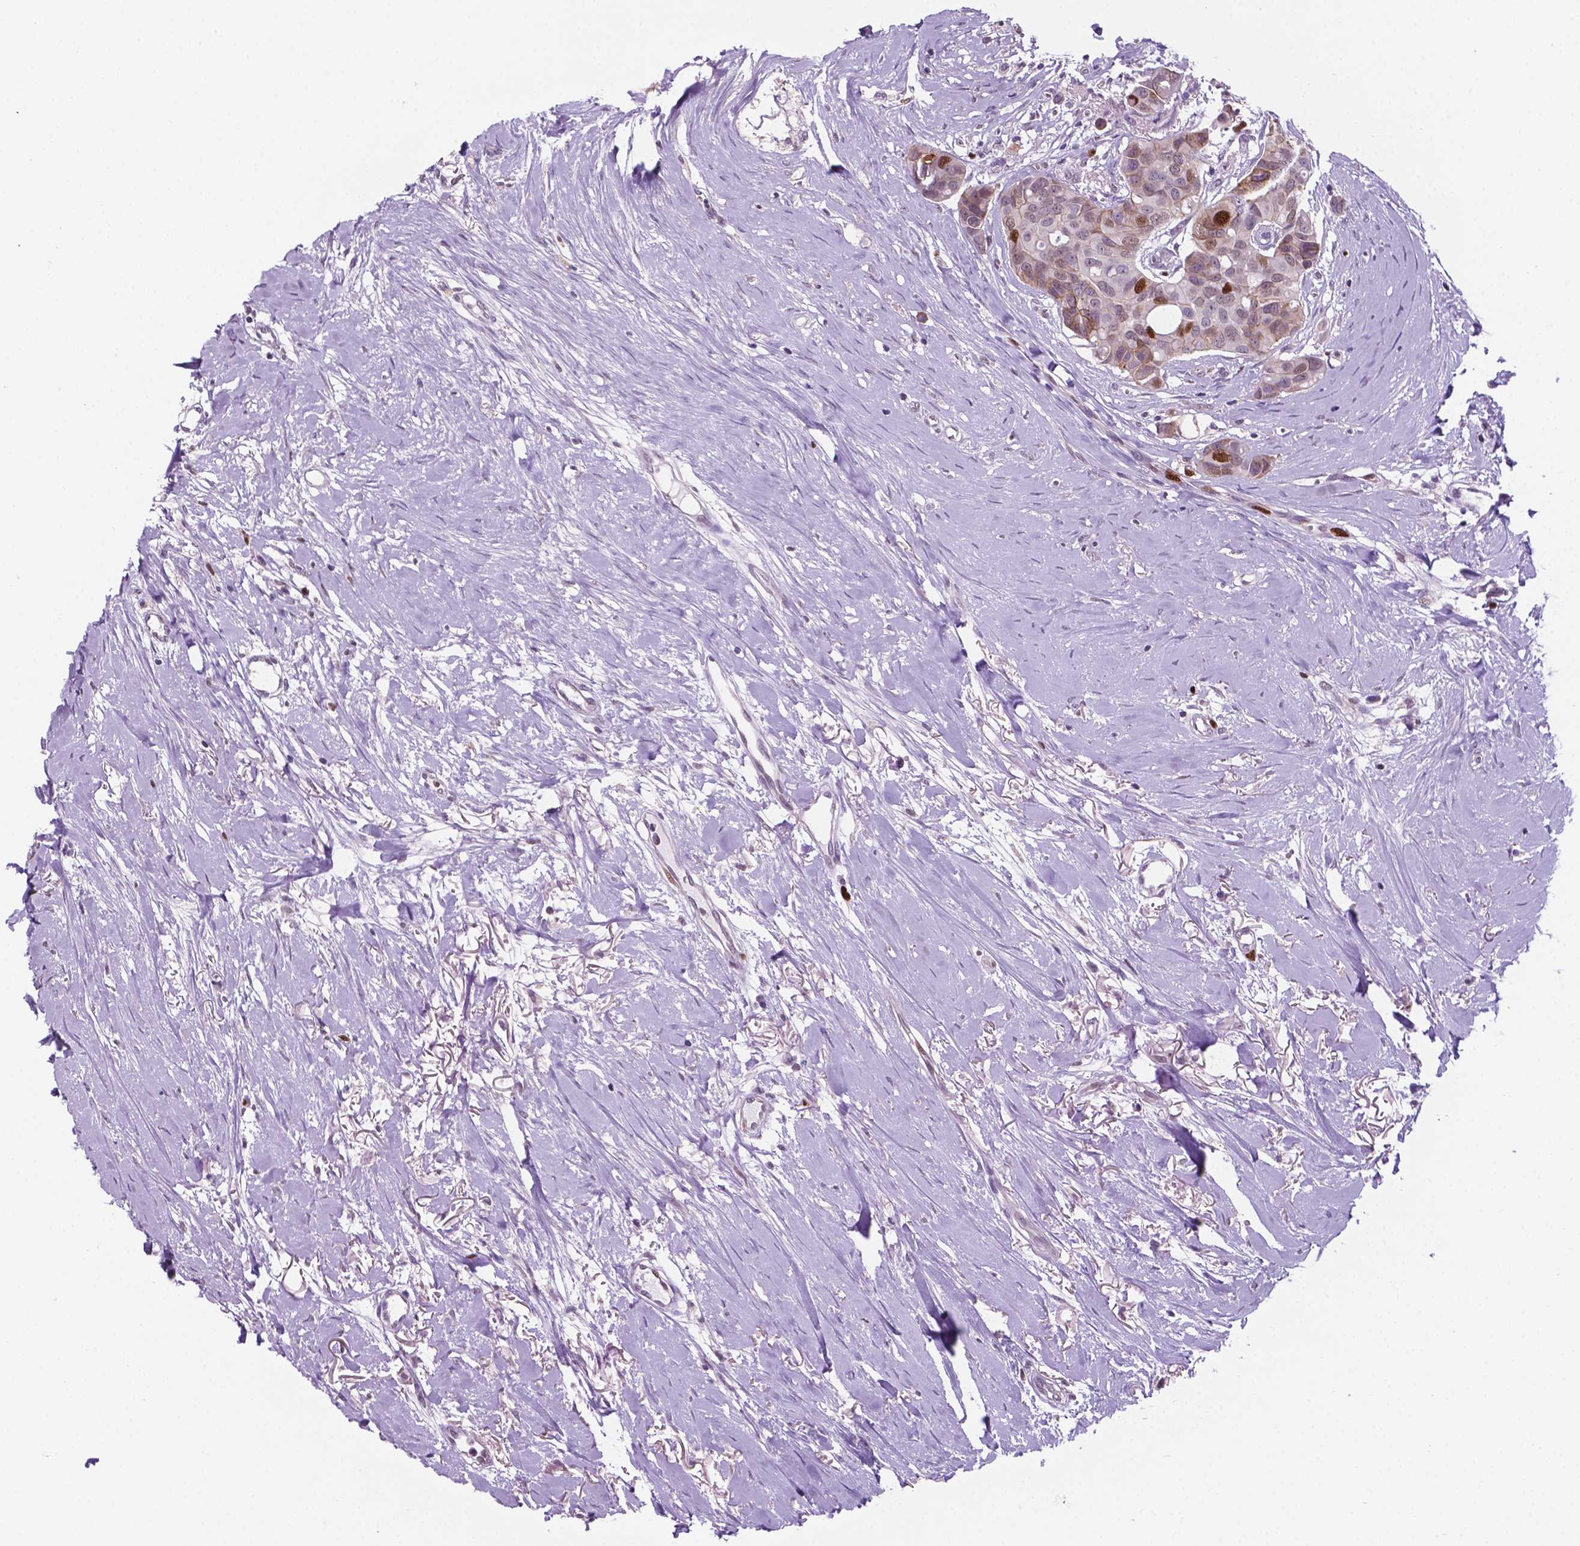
{"staining": {"intensity": "moderate", "quantity": "25%-75%", "location": "nuclear"}, "tissue": "breast cancer", "cell_type": "Tumor cells", "image_type": "cancer", "snomed": [{"axis": "morphology", "description": "Duct carcinoma"}, {"axis": "topography", "description": "Breast"}], "caption": "The immunohistochemical stain shows moderate nuclear positivity in tumor cells of breast cancer (infiltrating ductal carcinoma) tissue.", "gene": "NCAPH2", "patient": {"sex": "female", "age": 54}}